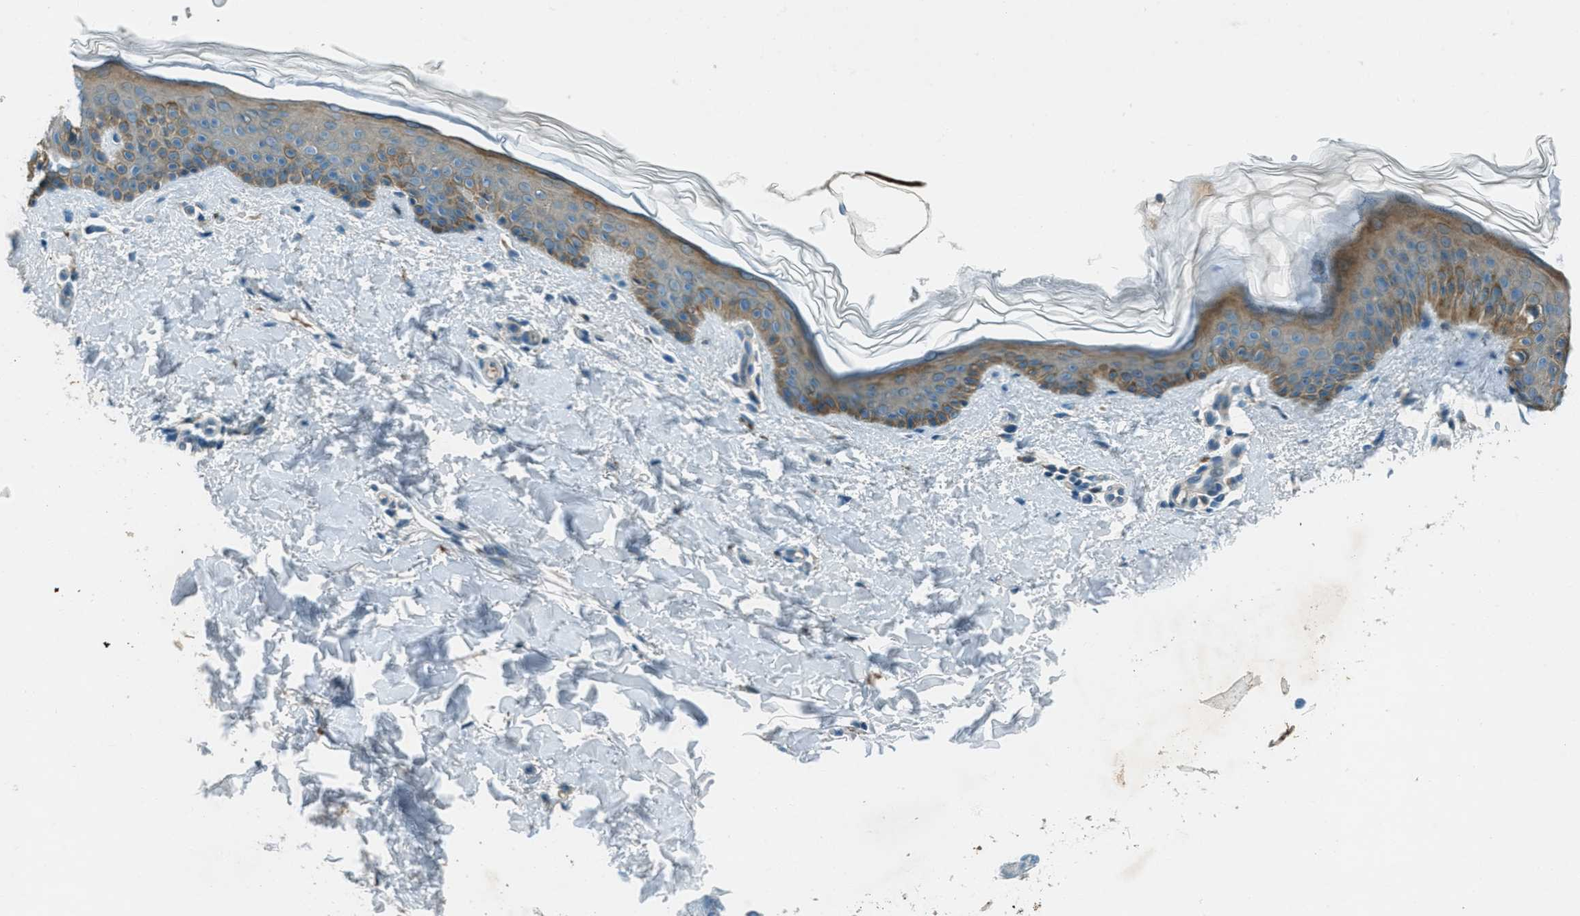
{"staining": {"intensity": "negative", "quantity": "none", "location": "none"}, "tissue": "skin", "cell_type": "Fibroblasts", "image_type": "normal", "snomed": [{"axis": "morphology", "description": "Normal tissue, NOS"}, {"axis": "topography", "description": "Skin"}], "caption": "IHC of normal skin exhibits no expression in fibroblasts.", "gene": "FAR1", "patient": {"sex": "male", "age": 40}}